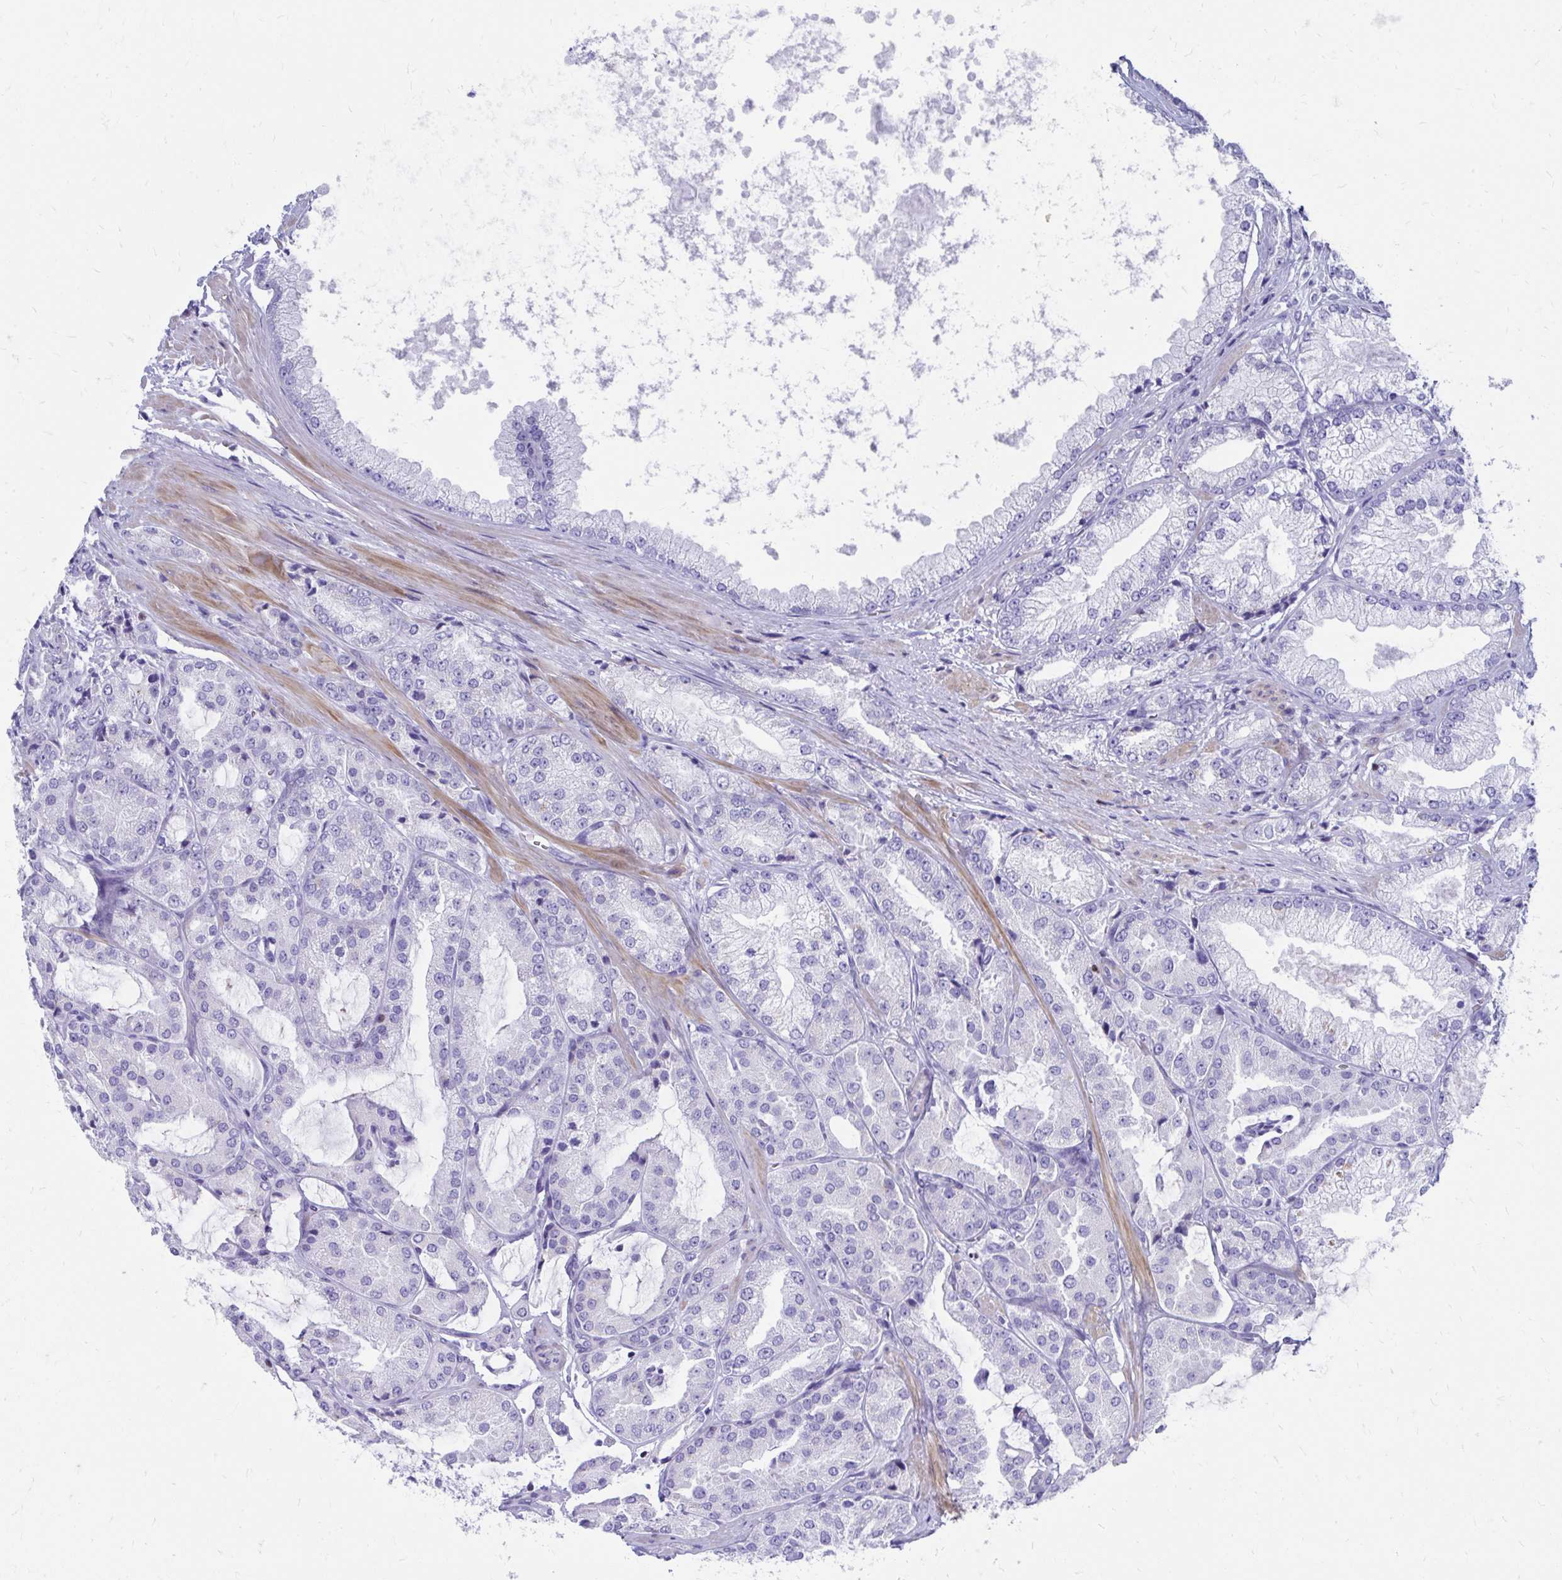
{"staining": {"intensity": "negative", "quantity": "none", "location": "none"}, "tissue": "prostate cancer", "cell_type": "Tumor cells", "image_type": "cancer", "snomed": [{"axis": "morphology", "description": "Adenocarcinoma, High grade"}, {"axis": "topography", "description": "Prostate"}], "caption": "Immunohistochemical staining of high-grade adenocarcinoma (prostate) reveals no significant staining in tumor cells.", "gene": "RUNX3", "patient": {"sex": "male", "age": 68}}